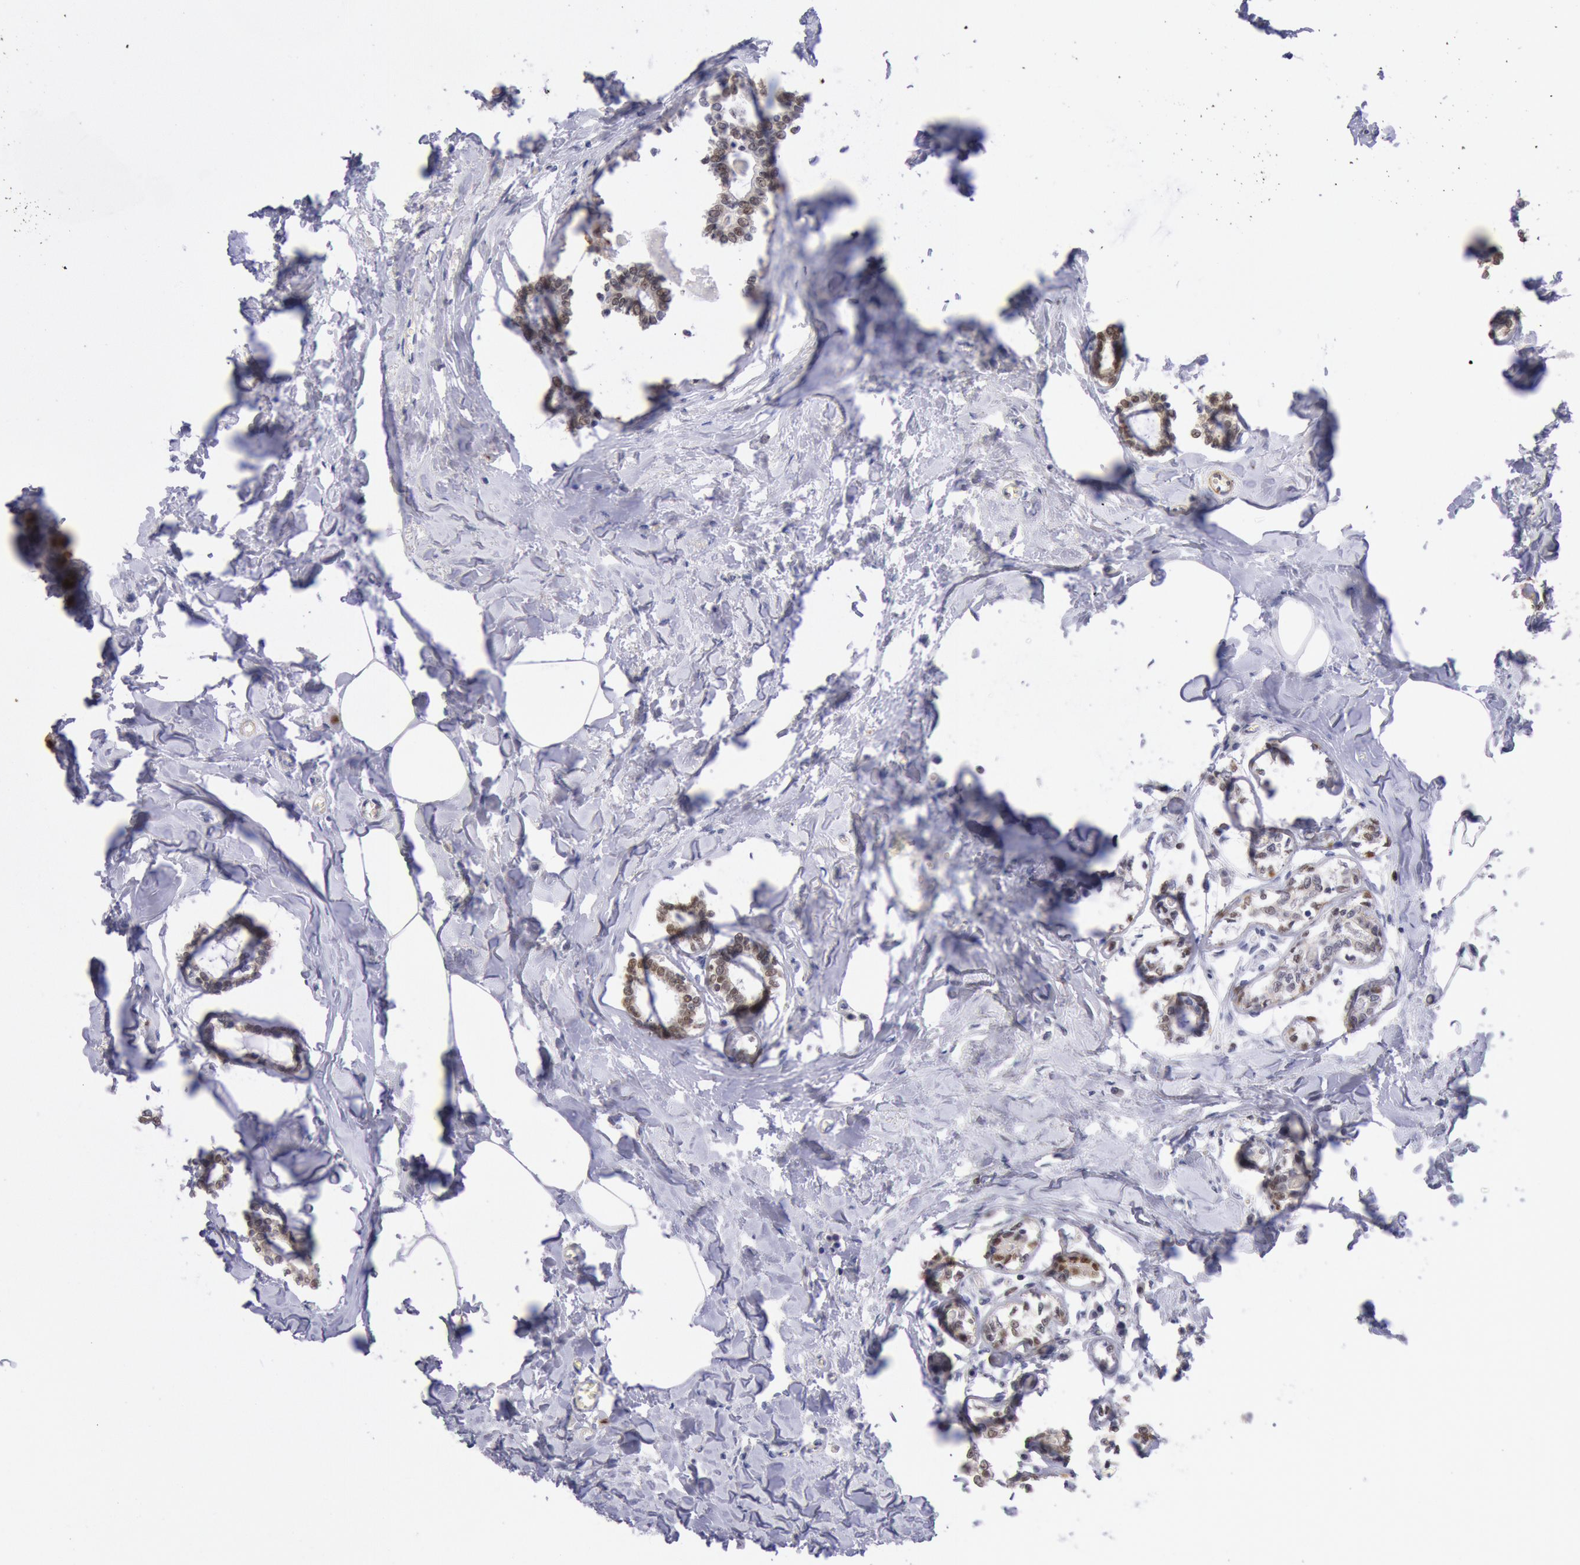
{"staining": {"intensity": "moderate", "quantity": "25%-75%", "location": "nuclear"}, "tissue": "breast cancer", "cell_type": "Tumor cells", "image_type": "cancer", "snomed": [{"axis": "morphology", "description": "Lobular carcinoma"}, {"axis": "topography", "description": "Breast"}], "caption": "The image displays immunohistochemical staining of breast cancer (lobular carcinoma). There is moderate nuclear staining is present in approximately 25%-75% of tumor cells. The protein of interest is stained brown, and the nuclei are stained in blue (DAB (3,3'-diaminobenzidine) IHC with brightfield microscopy, high magnification).", "gene": "RPS6KA5", "patient": {"sex": "female", "age": 51}}